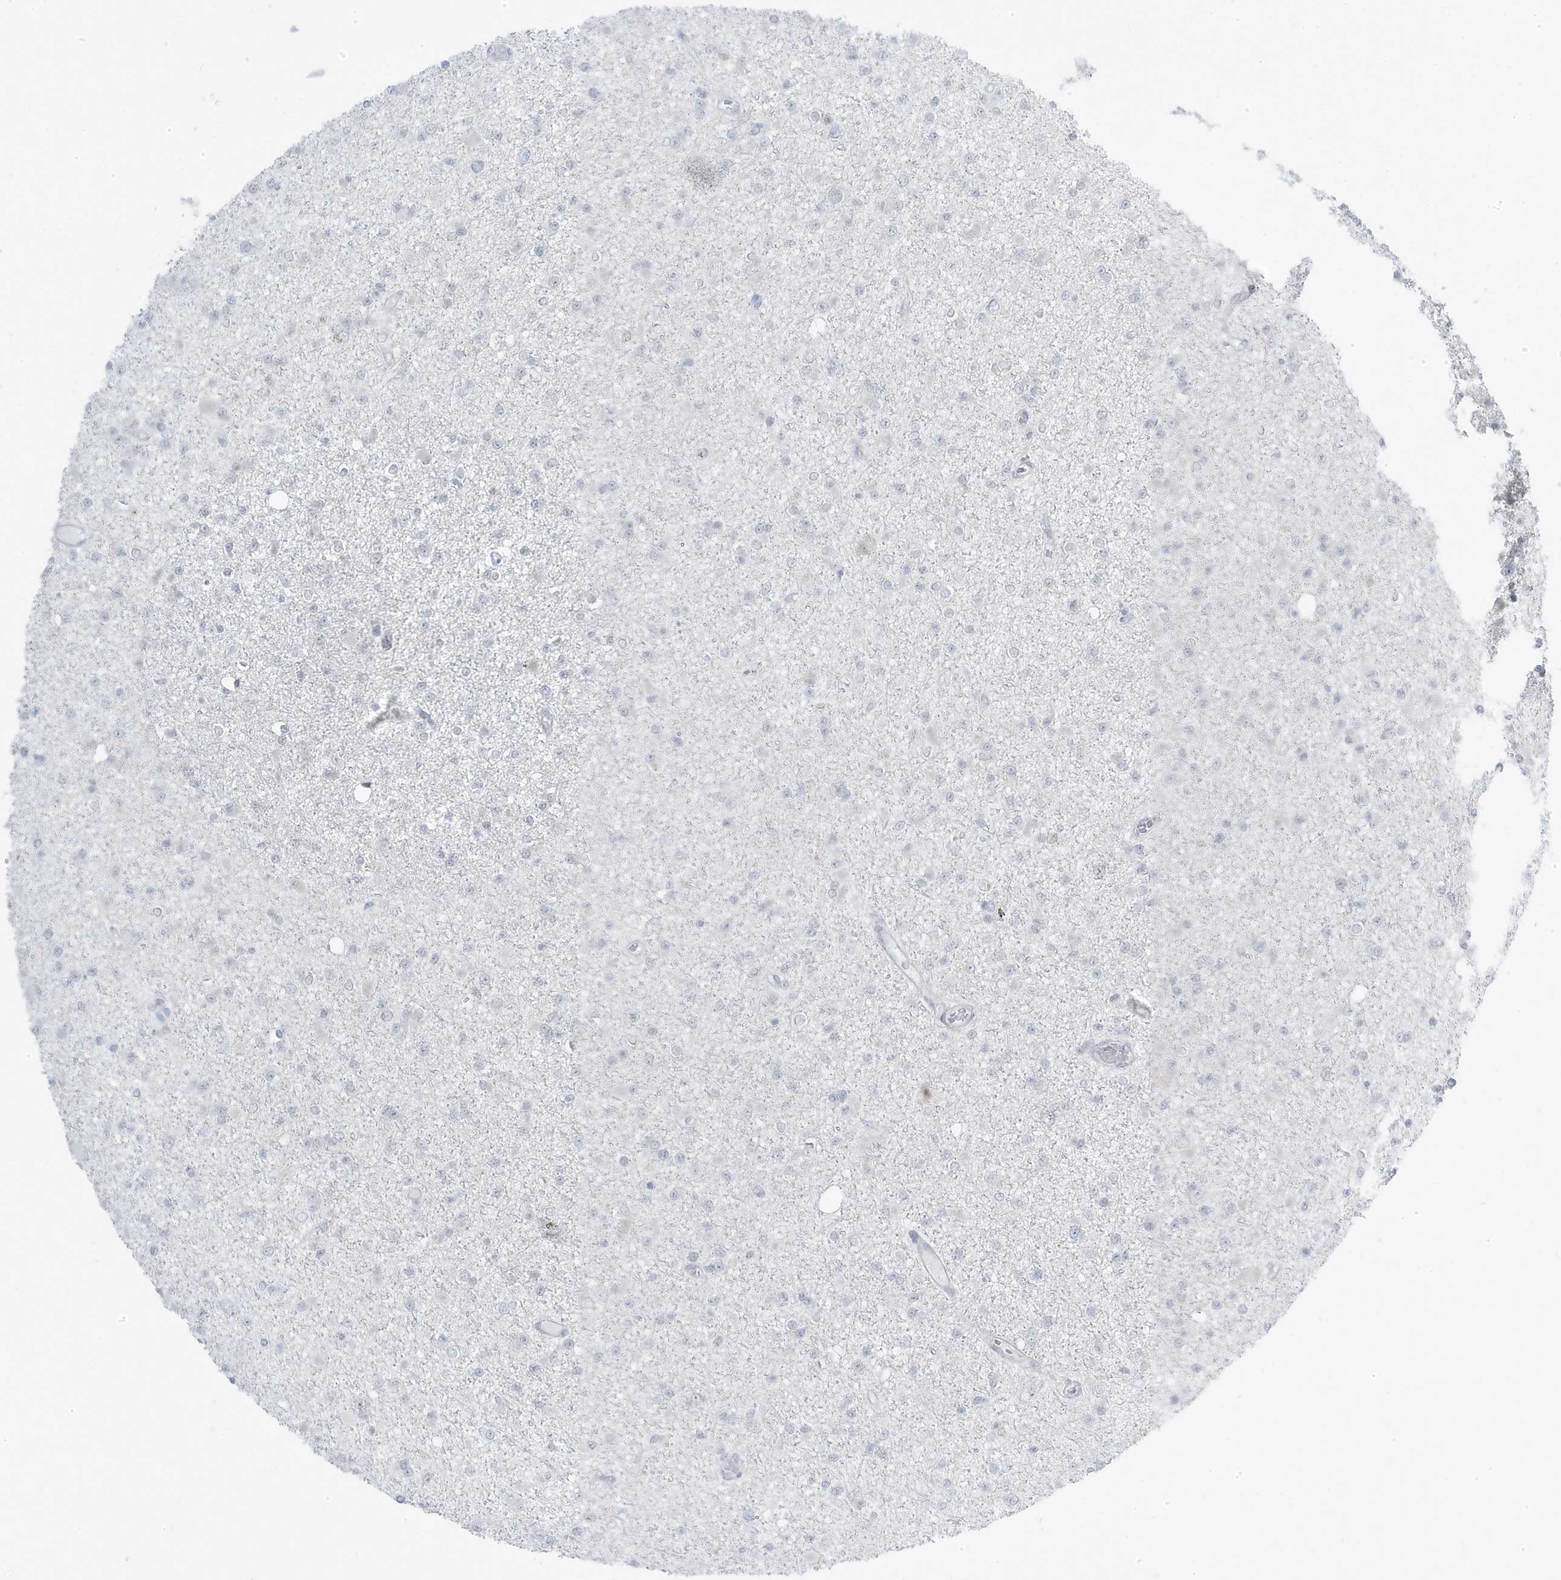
{"staining": {"intensity": "negative", "quantity": "none", "location": "none"}, "tissue": "glioma", "cell_type": "Tumor cells", "image_type": "cancer", "snomed": [{"axis": "morphology", "description": "Glioma, malignant, Low grade"}, {"axis": "topography", "description": "Brain"}], "caption": "Photomicrograph shows no significant protein positivity in tumor cells of glioma.", "gene": "TSEN15", "patient": {"sex": "female", "age": 22}}